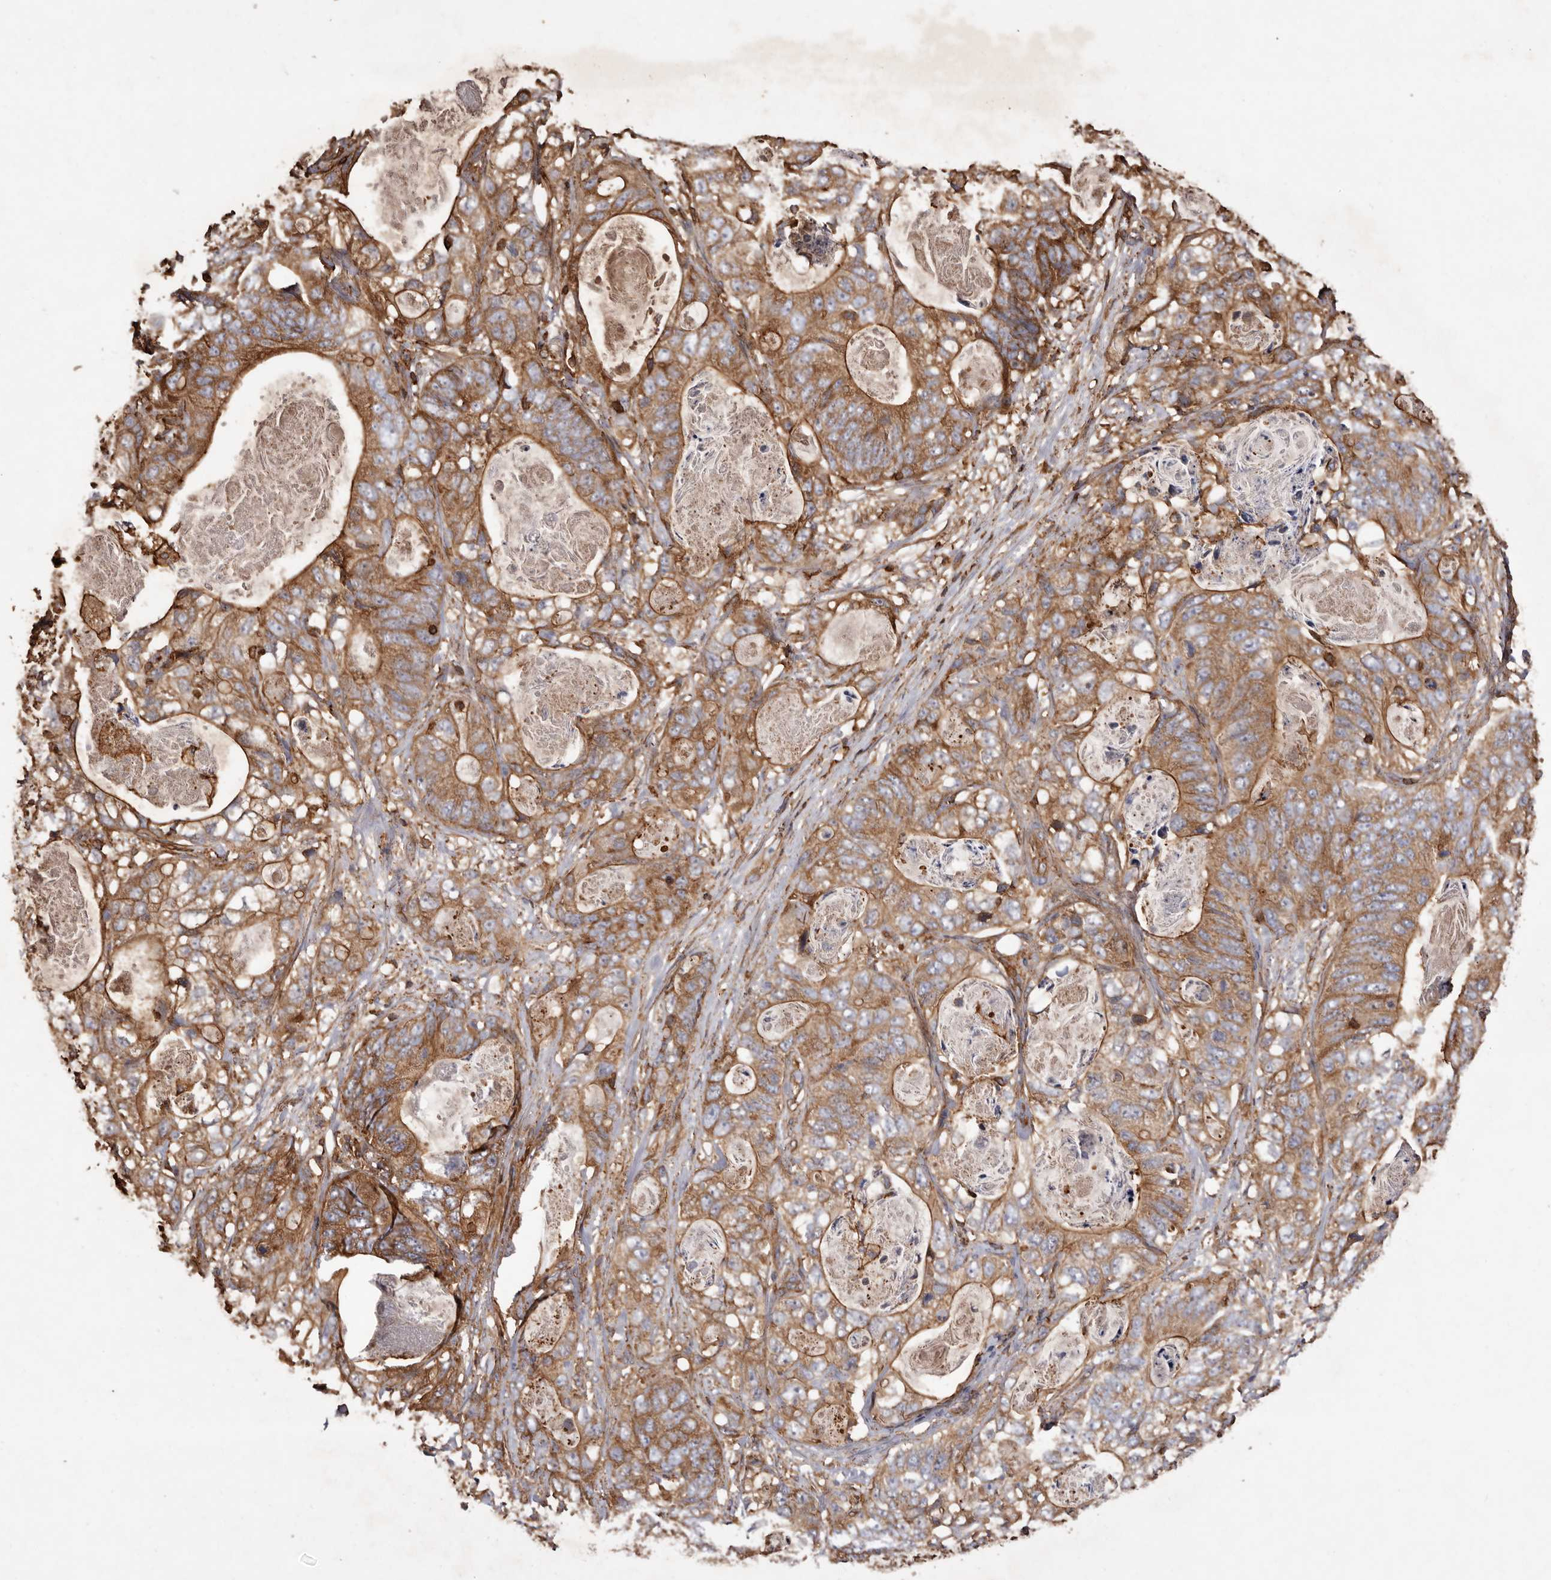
{"staining": {"intensity": "strong", "quantity": ">75%", "location": "cytoplasmic/membranous"}, "tissue": "stomach cancer", "cell_type": "Tumor cells", "image_type": "cancer", "snomed": [{"axis": "morphology", "description": "Normal tissue, NOS"}, {"axis": "morphology", "description": "Adenocarcinoma, NOS"}, {"axis": "topography", "description": "Stomach"}], "caption": "Immunohistochemistry (DAB (3,3'-diaminobenzidine)) staining of human stomach cancer (adenocarcinoma) reveals strong cytoplasmic/membranous protein staining in about >75% of tumor cells.", "gene": "COQ8B", "patient": {"sex": "female", "age": 89}}